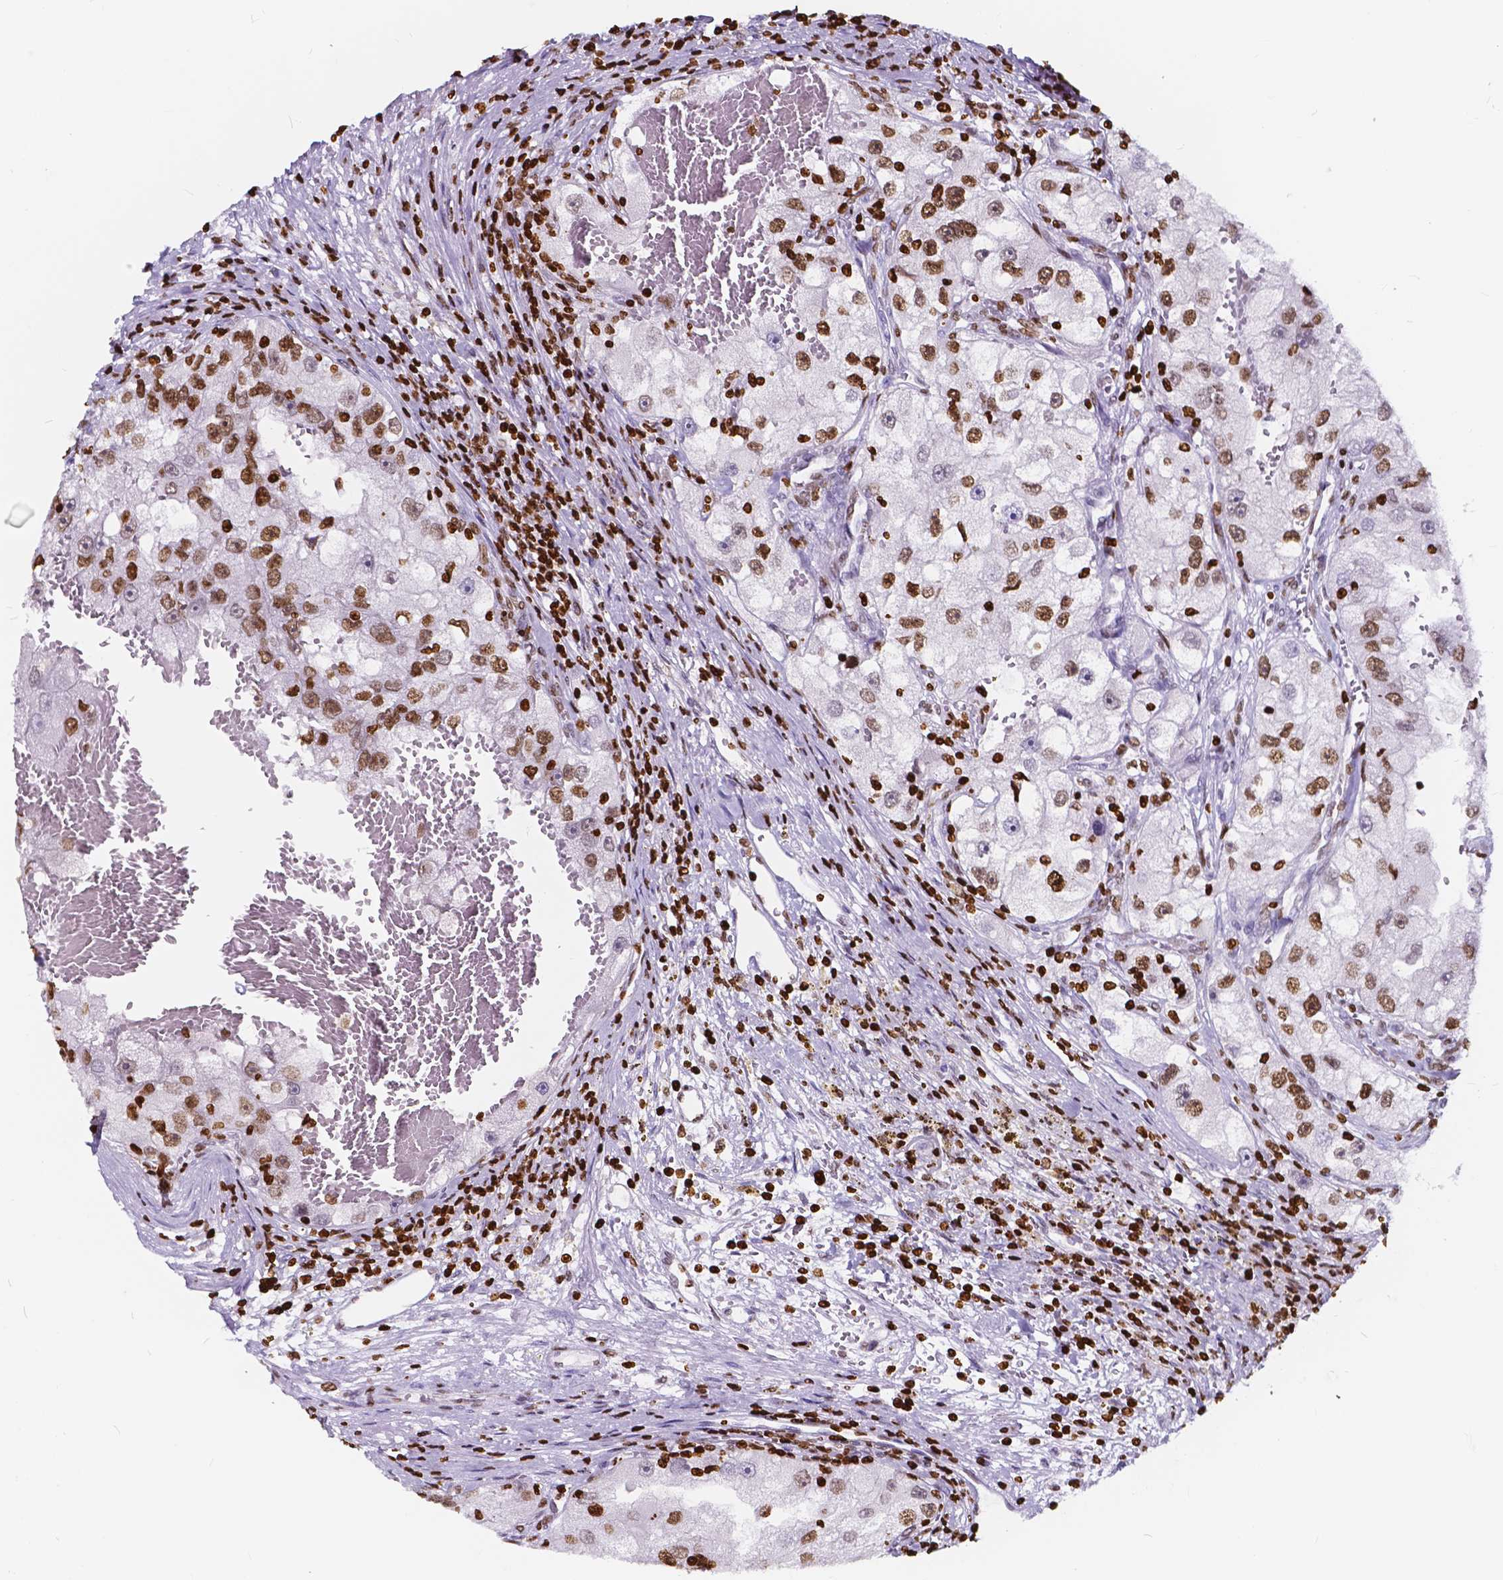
{"staining": {"intensity": "strong", "quantity": "25%-75%", "location": "nuclear"}, "tissue": "renal cancer", "cell_type": "Tumor cells", "image_type": "cancer", "snomed": [{"axis": "morphology", "description": "Adenocarcinoma, NOS"}, {"axis": "topography", "description": "Kidney"}], "caption": "Adenocarcinoma (renal) was stained to show a protein in brown. There is high levels of strong nuclear expression in about 25%-75% of tumor cells.", "gene": "CBY3", "patient": {"sex": "male", "age": 63}}